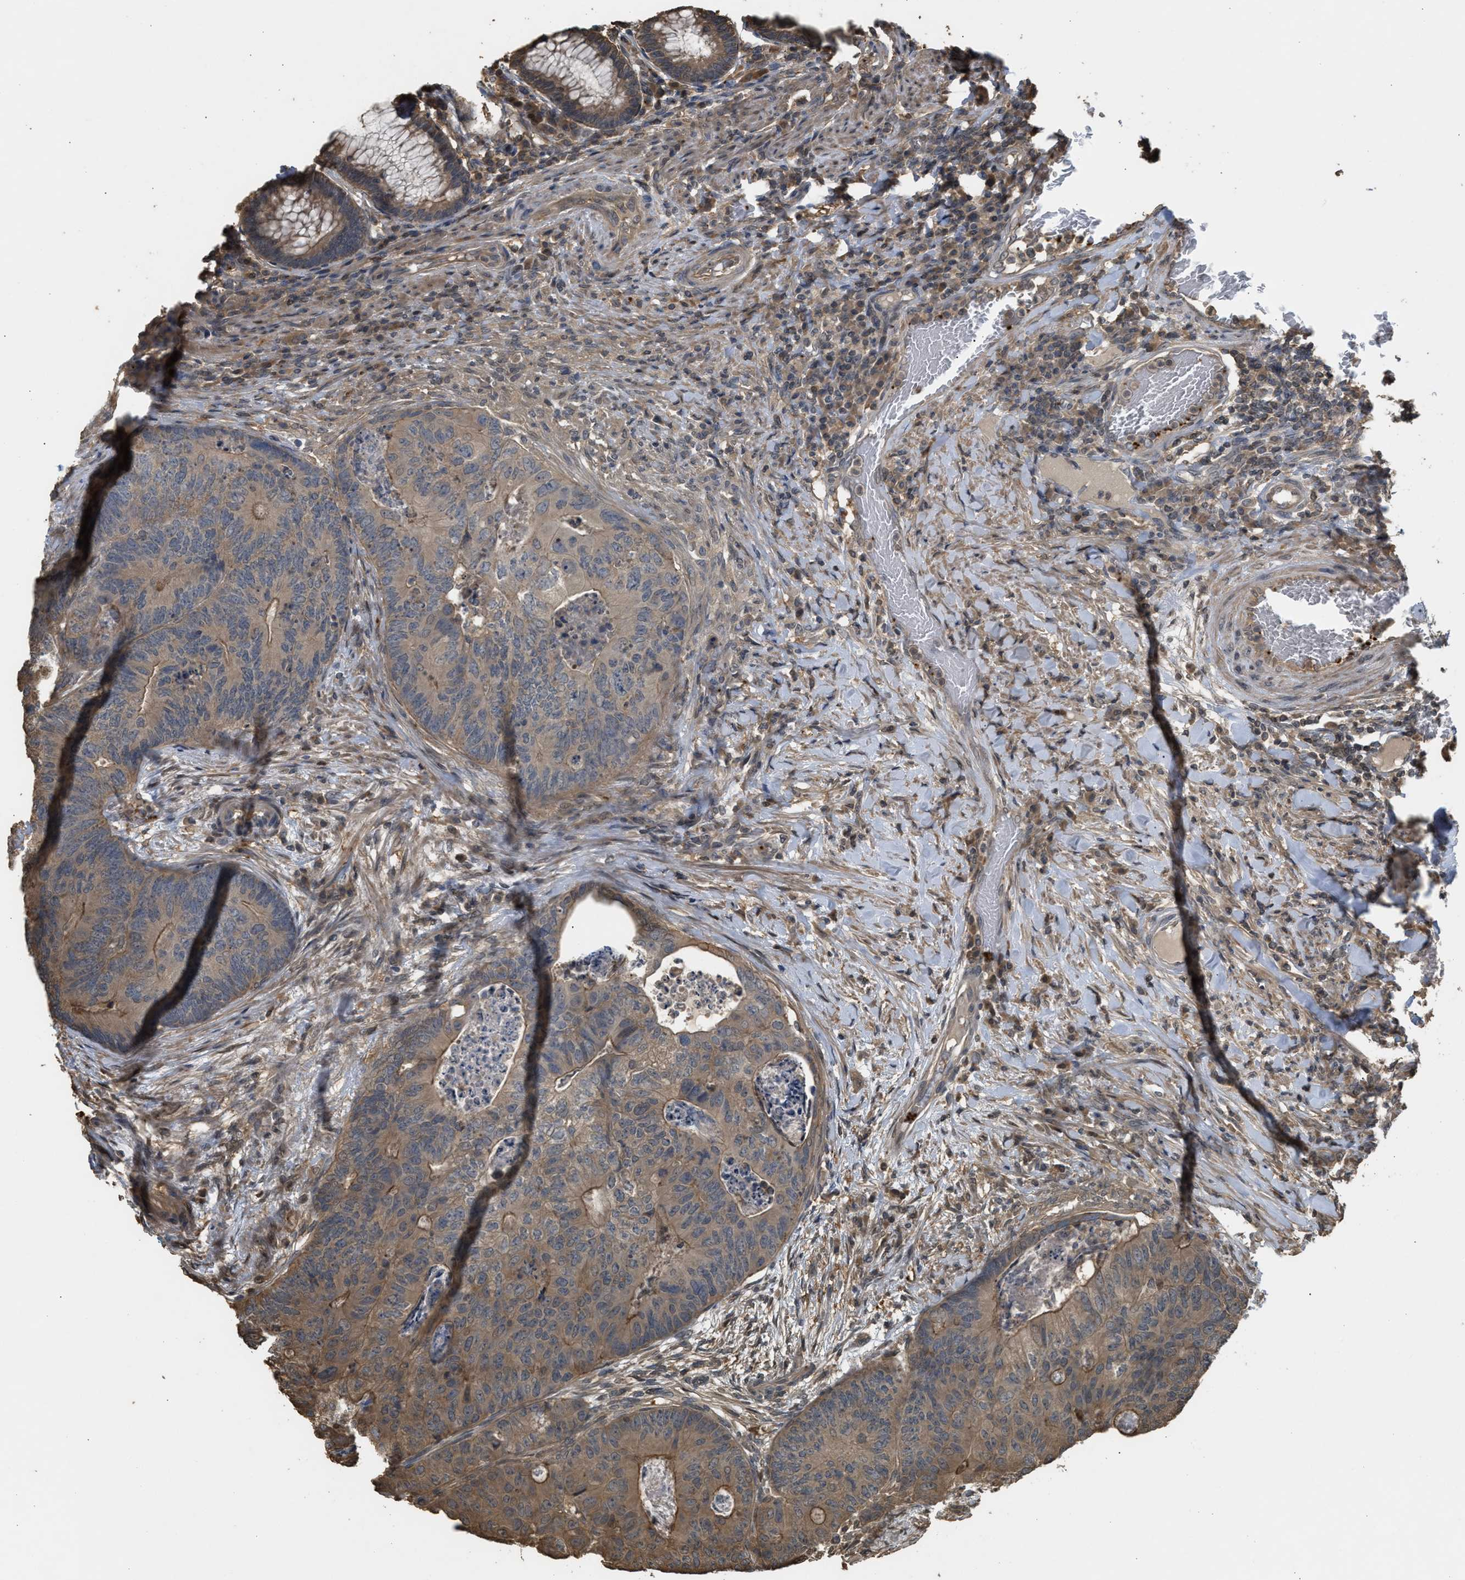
{"staining": {"intensity": "weak", "quantity": ">75%", "location": "cytoplasmic/membranous"}, "tissue": "colorectal cancer", "cell_type": "Tumor cells", "image_type": "cancer", "snomed": [{"axis": "morphology", "description": "Adenocarcinoma, NOS"}, {"axis": "topography", "description": "Colon"}], "caption": "The image displays immunohistochemical staining of colorectal cancer. There is weak cytoplasmic/membranous positivity is identified in about >75% of tumor cells.", "gene": "ARHGDIA", "patient": {"sex": "female", "age": 67}}